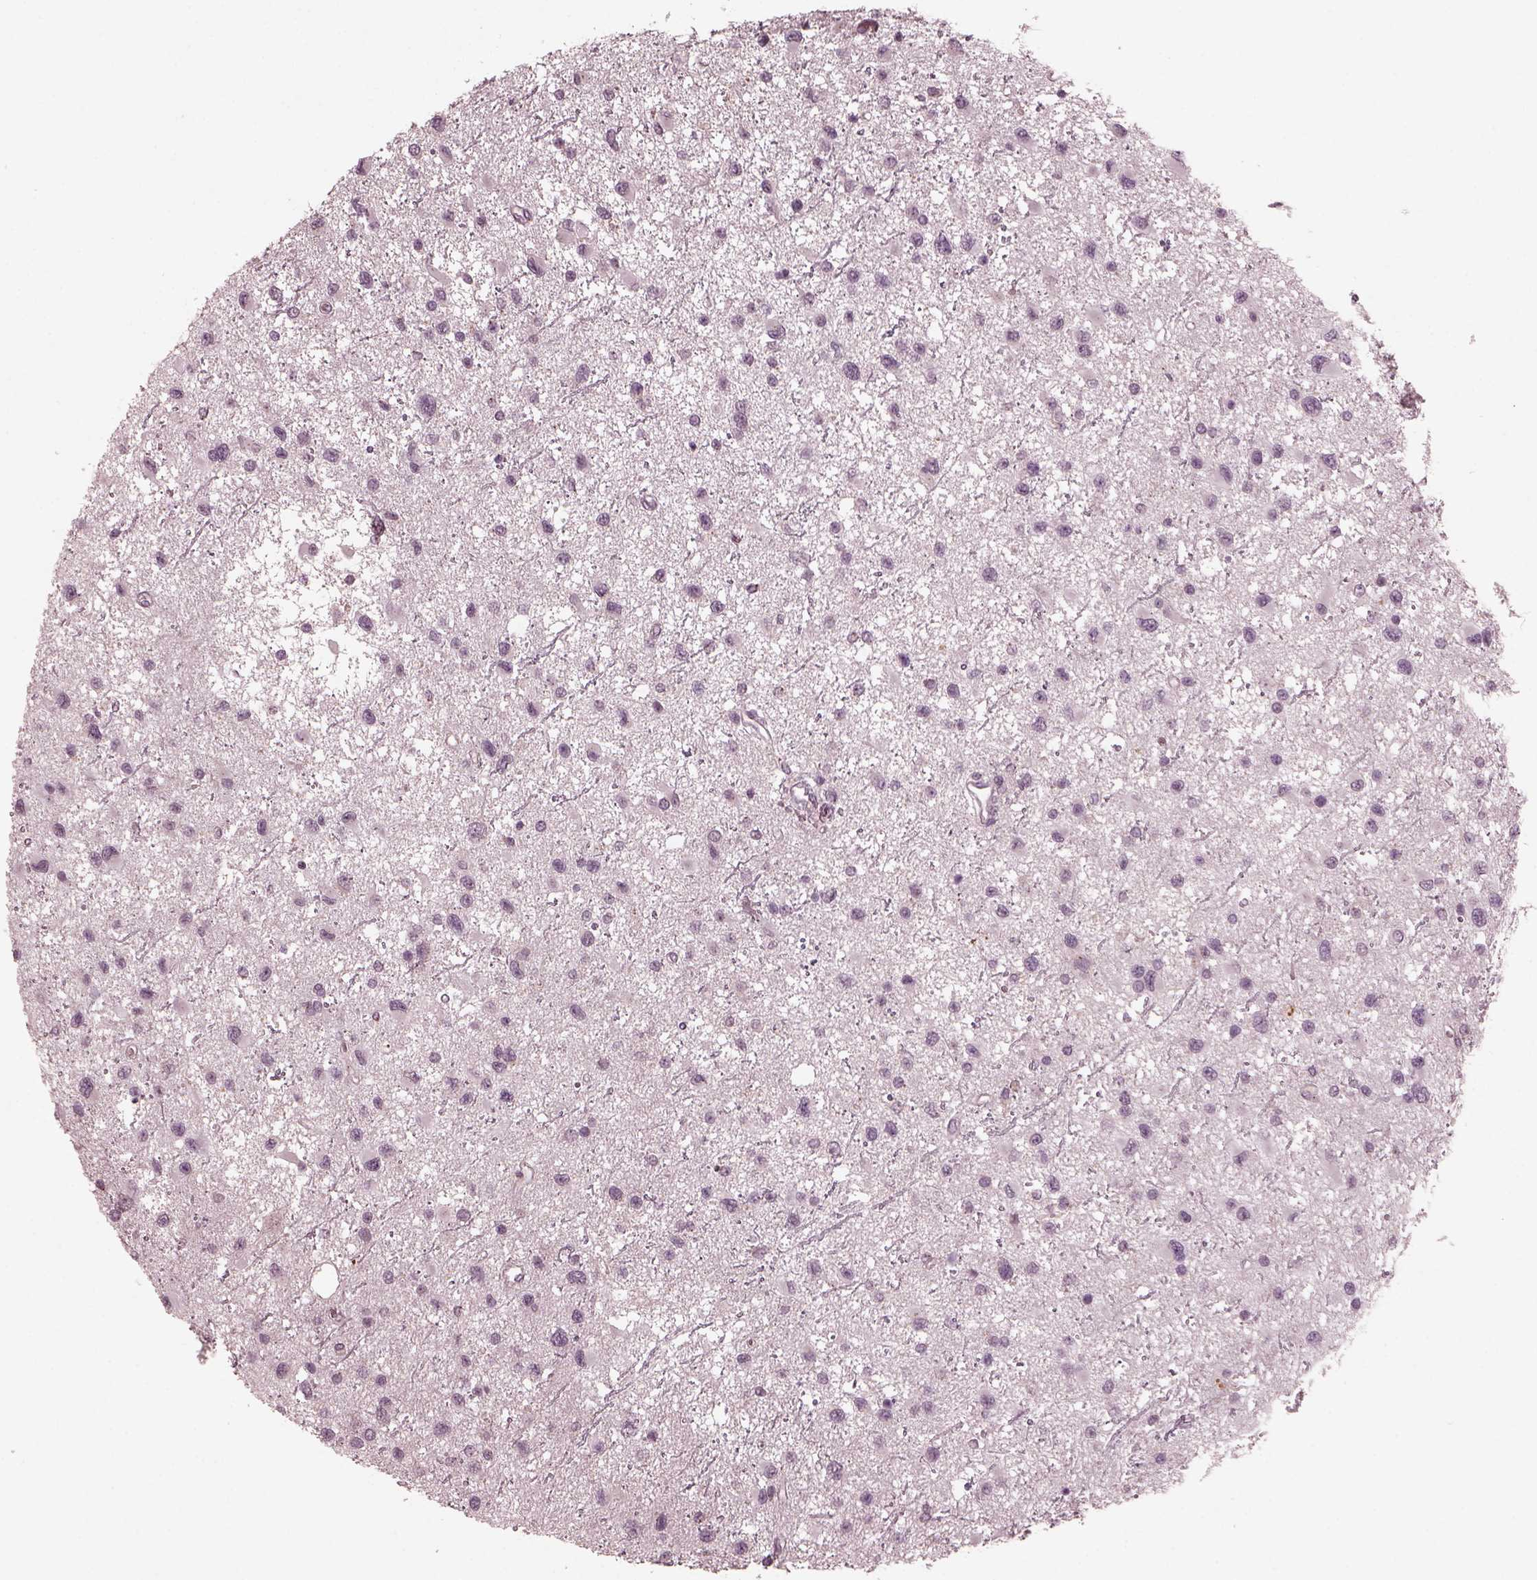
{"staining": {"intensity": "negative", "quantity": "none", "location": "none"}, "tissue": "glioma", "cell_type": "Tumor cells", "image_type": "cancer", "snomed": [{"axis": "morphology", "description": "Glioma, malignant, Low grade"}, {"axis": "topography", "description": "Brain"}], "caption": "DAB (3,3'-diaminobenzidine) immunohistochemical staining of glioma reveals no significant positivity in tumor cells. The staining is performed using DAB (3,3'-diaminobenzidine) brown chromogen with nuclei counter-stained in using hematoxylin.", "gene": "SAXO1", "patient": {"sex": "female", "age": 32}}